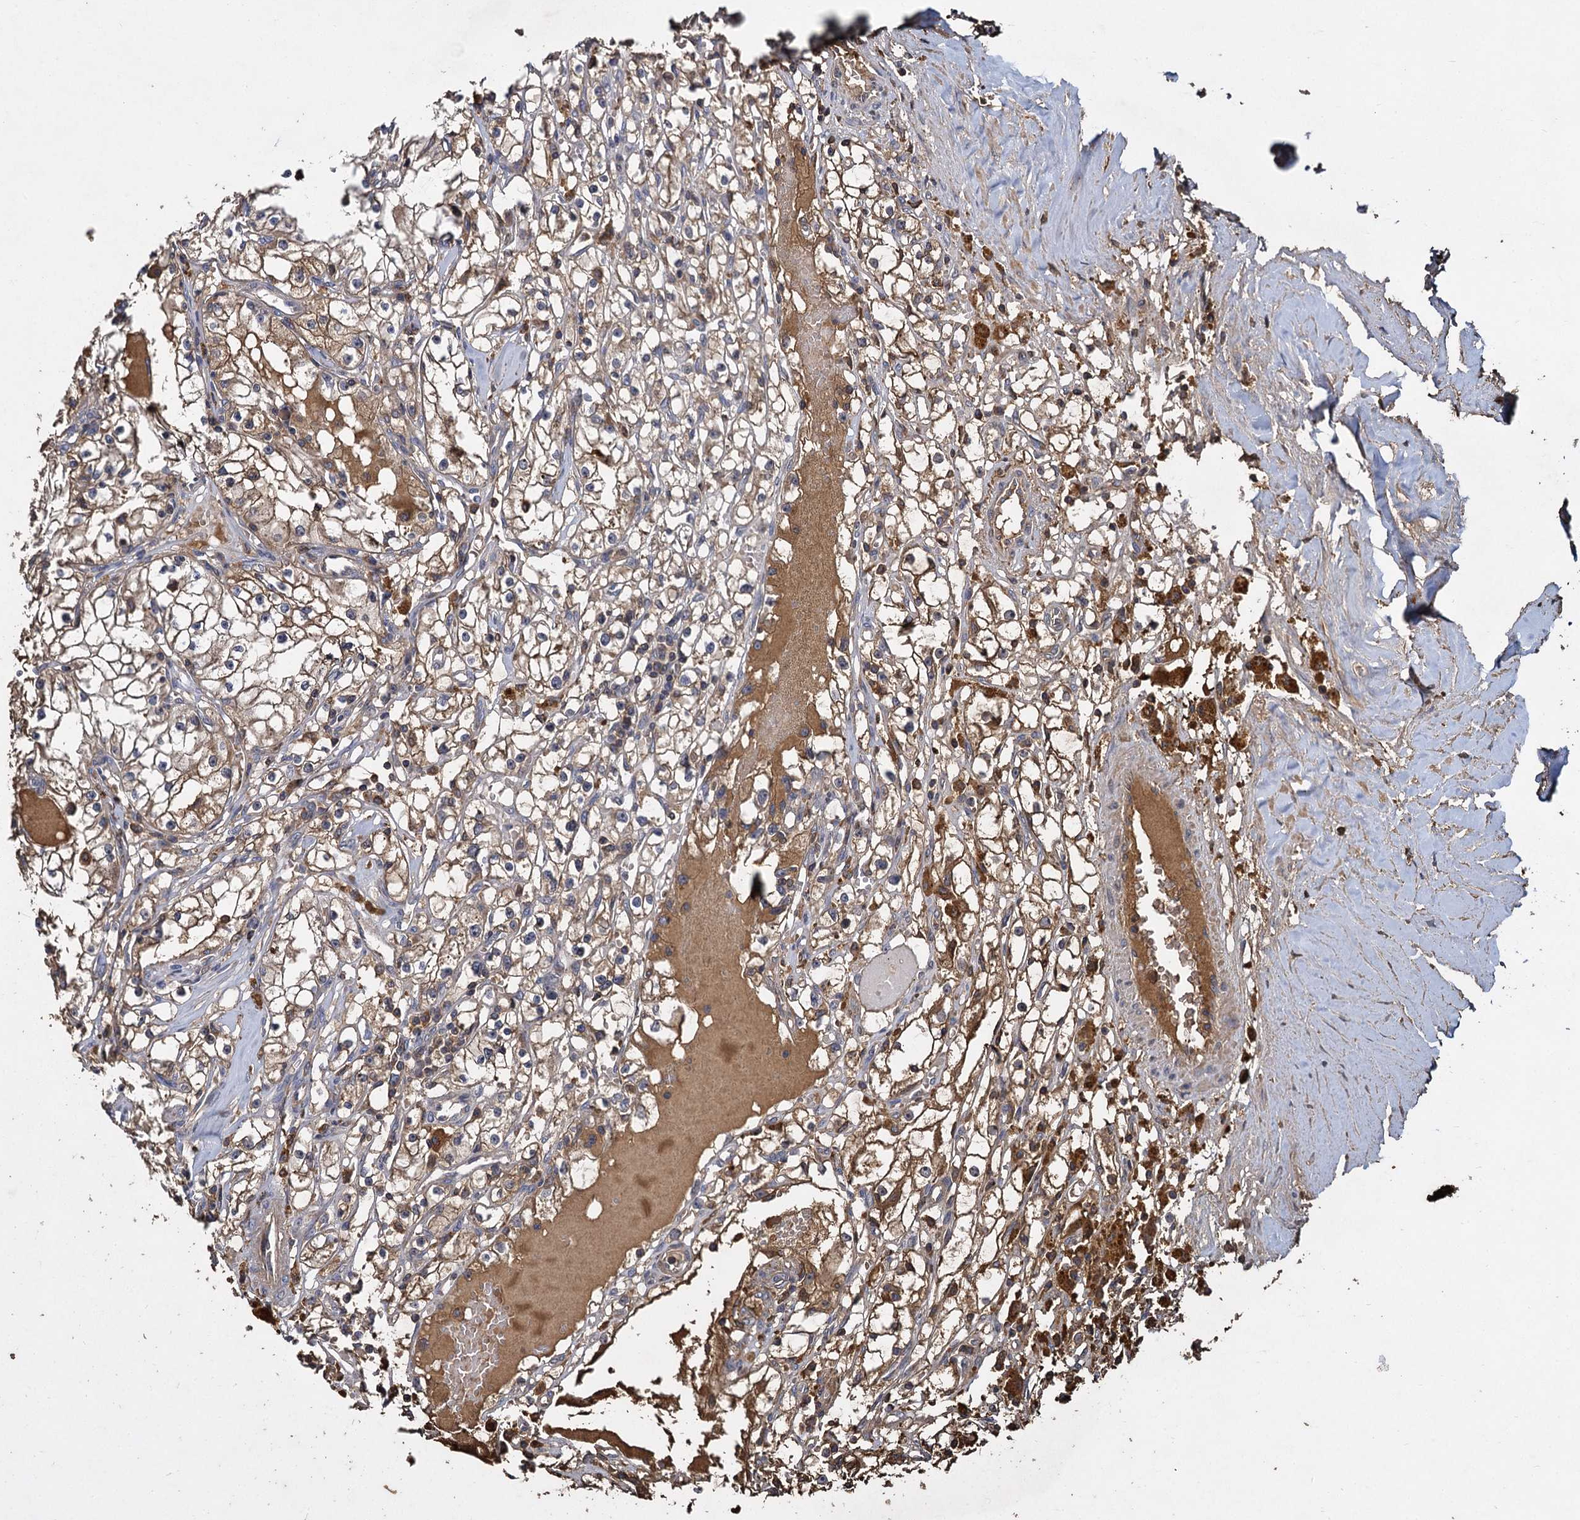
{"staining": {"intensity": "moderate", "quantity": "25%-75%", "location": "cytoplasmic/membranous"}, "tissue": "renal cancer", "cell_type": "Tumor cells", "image_type": "cancer", "snomed": [{"axis": "morphology", "description": "Adenocarcinoma, NOS"}, {"axis": "topography", "description": "Kidney"}], "caption": "There is medium levels of moderate cytoplasmic/membranous staining in tumor cells of renal cancer (adenocarcinoma), as demonstrated by immunohistochemical staining (brown color).", "gene": "GCLC", "patient": {"sex": "male", "age": 56}}